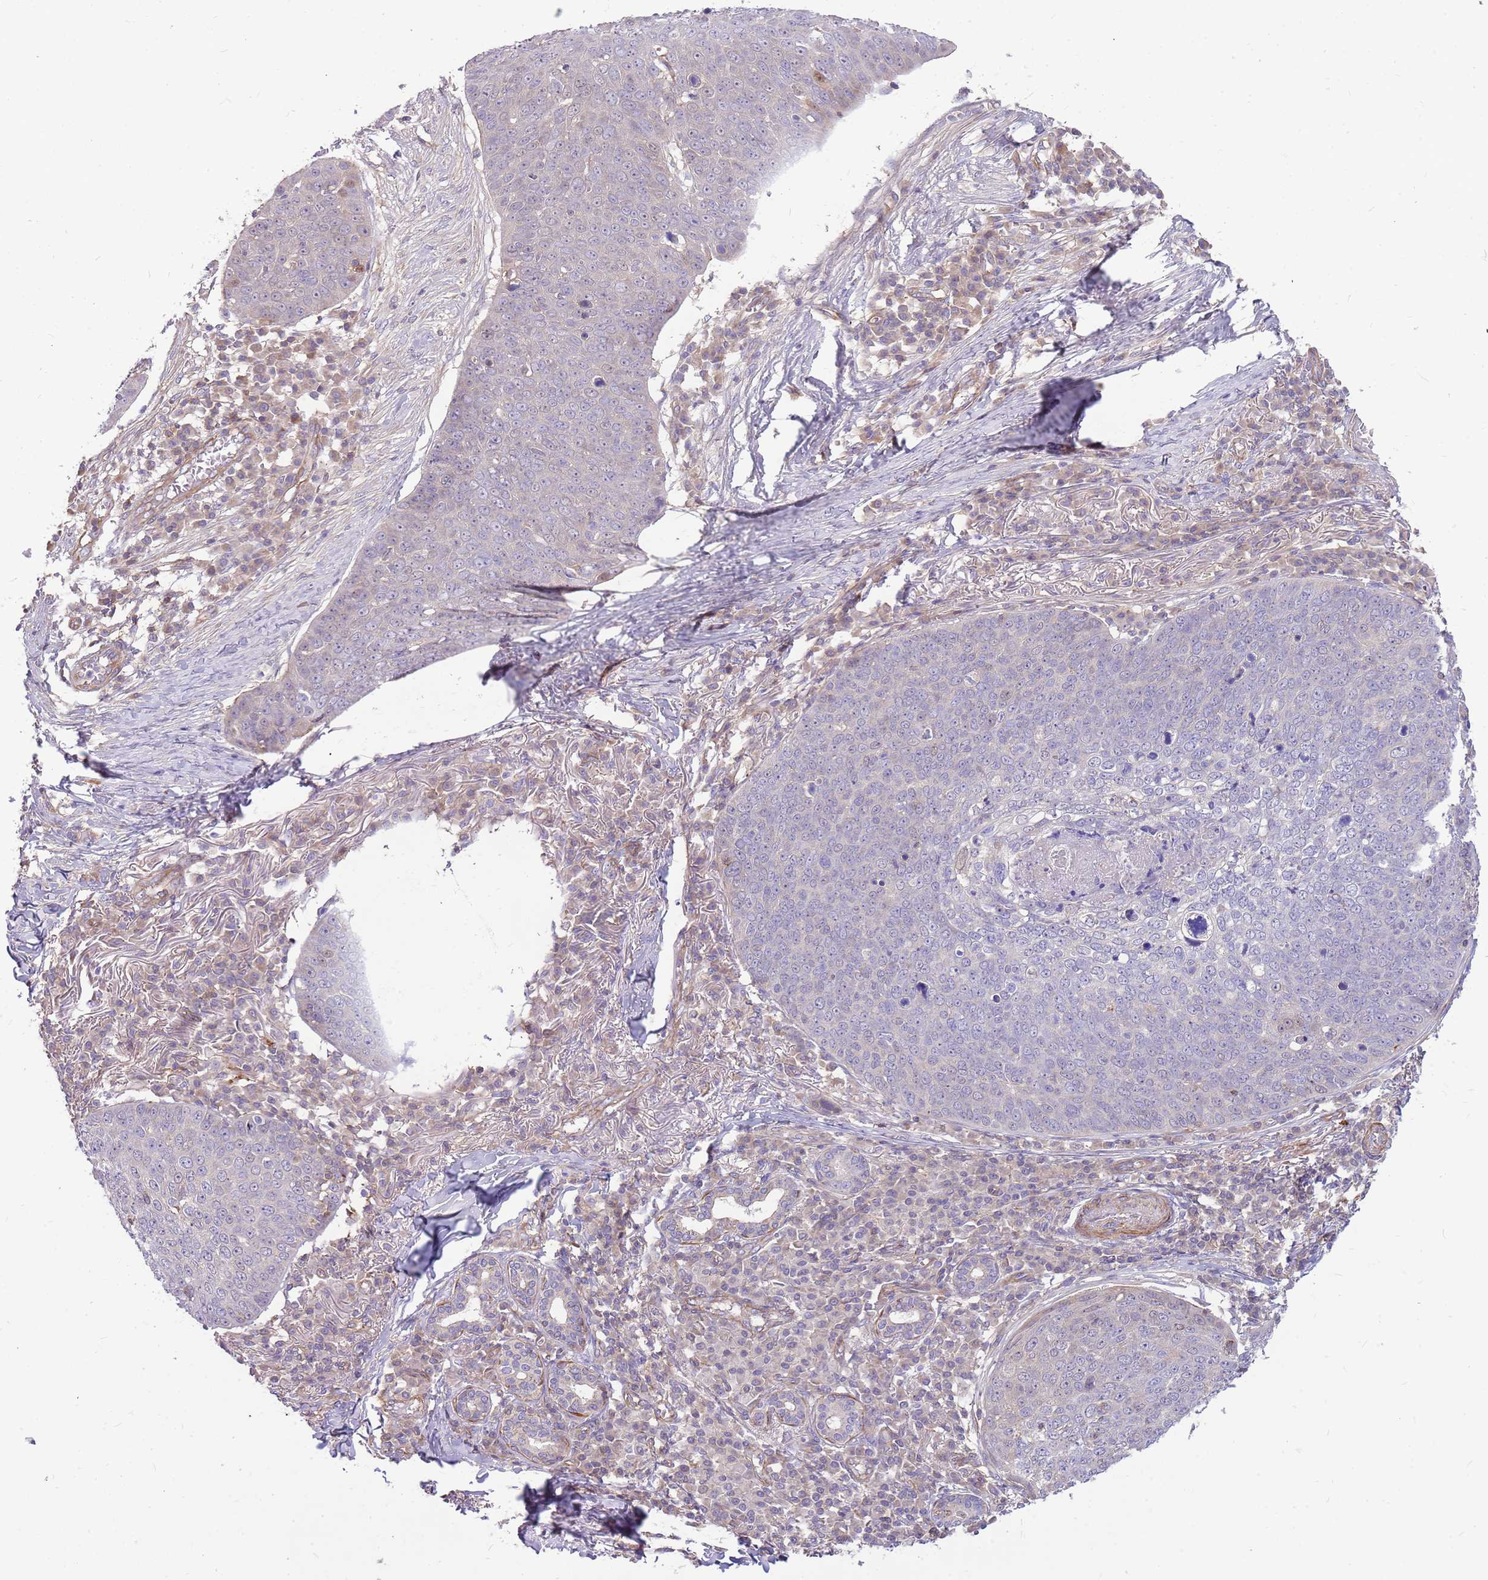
{"staining": {"intensity": "negative", "quantity": "none", "location": "none"}, "tissue": "skin cancer", "cell_type": "Tumor cells", "image_type": "cancer", "snomed": [{"axis": "morphology", "description": "Squamous cell carcinoma, NOS"}, {"axis": "topography", "description": "Skin"}], "caption": "Immunohistochemistry (IHC) image of squamous cell carcinoma (skin) stained for a protein (brown), which demonstrates no expression in tumor cells. Brightfield microscopy of IHC stained with DAB (brown) and hematoxylin (blue), captured at high magnification.", "gene": "MVD", "patient": {"sex": "male", "age": 71}}